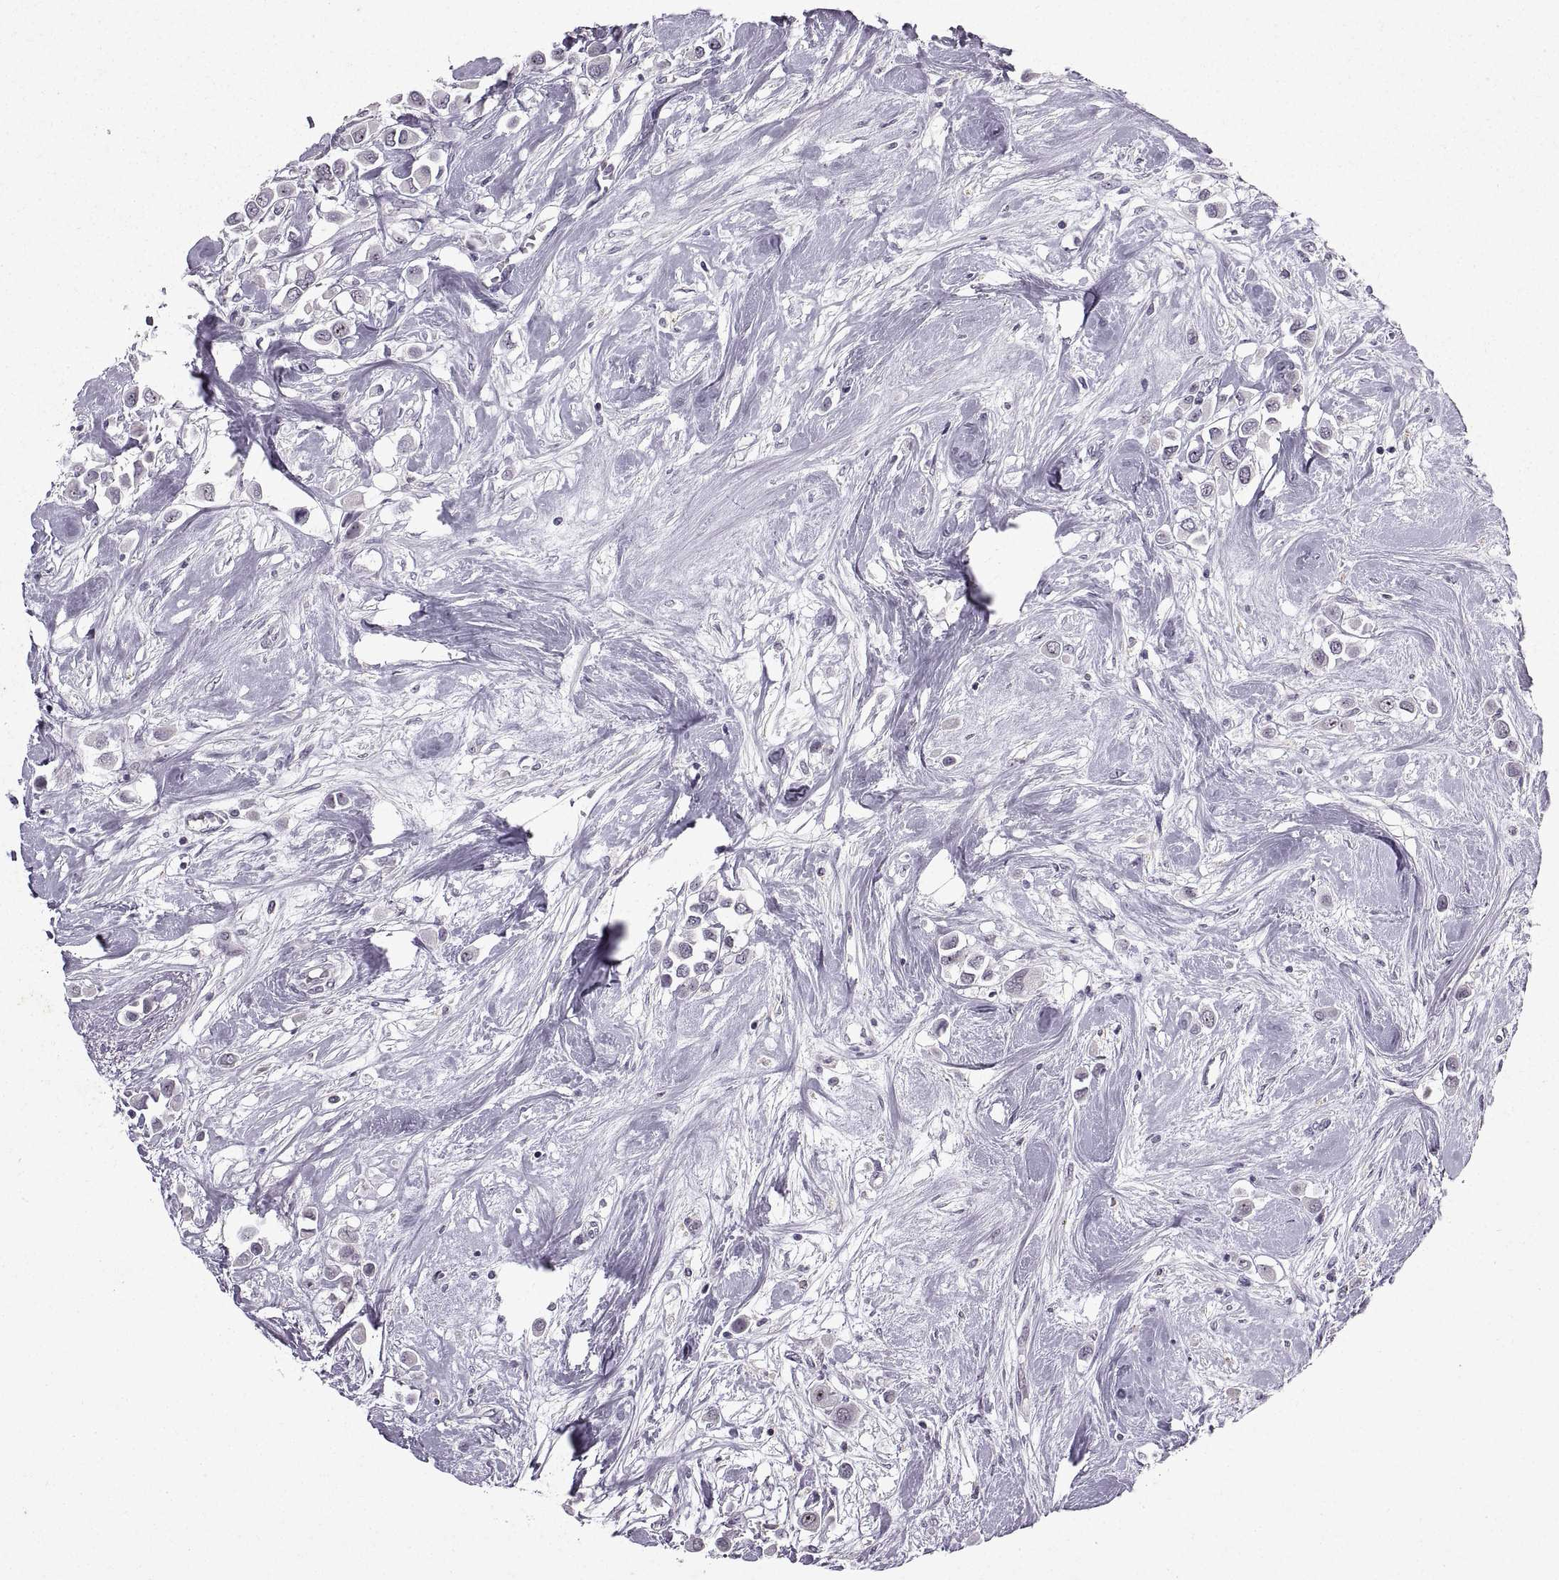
{"staining": {"intensity": "moderate", "quantity": "<25%", "location": "nuclear"}, "tissue": "breast cancer", "cell_type": "Tumor cells", "image_type": "cancer", "snomed": [{"axis": "morphology", "description": "Duct carcinoma"}, {"axis": "topography", "description": "Breast"}], "caption": "A photomicrograph of invasive ductal carcinoma (breast) stained for a protein demonstrates moderate nuclear brown staining in tumor cells.", "gene": "SINHCAF", "patient": {"sex": "female", "age": 61}}